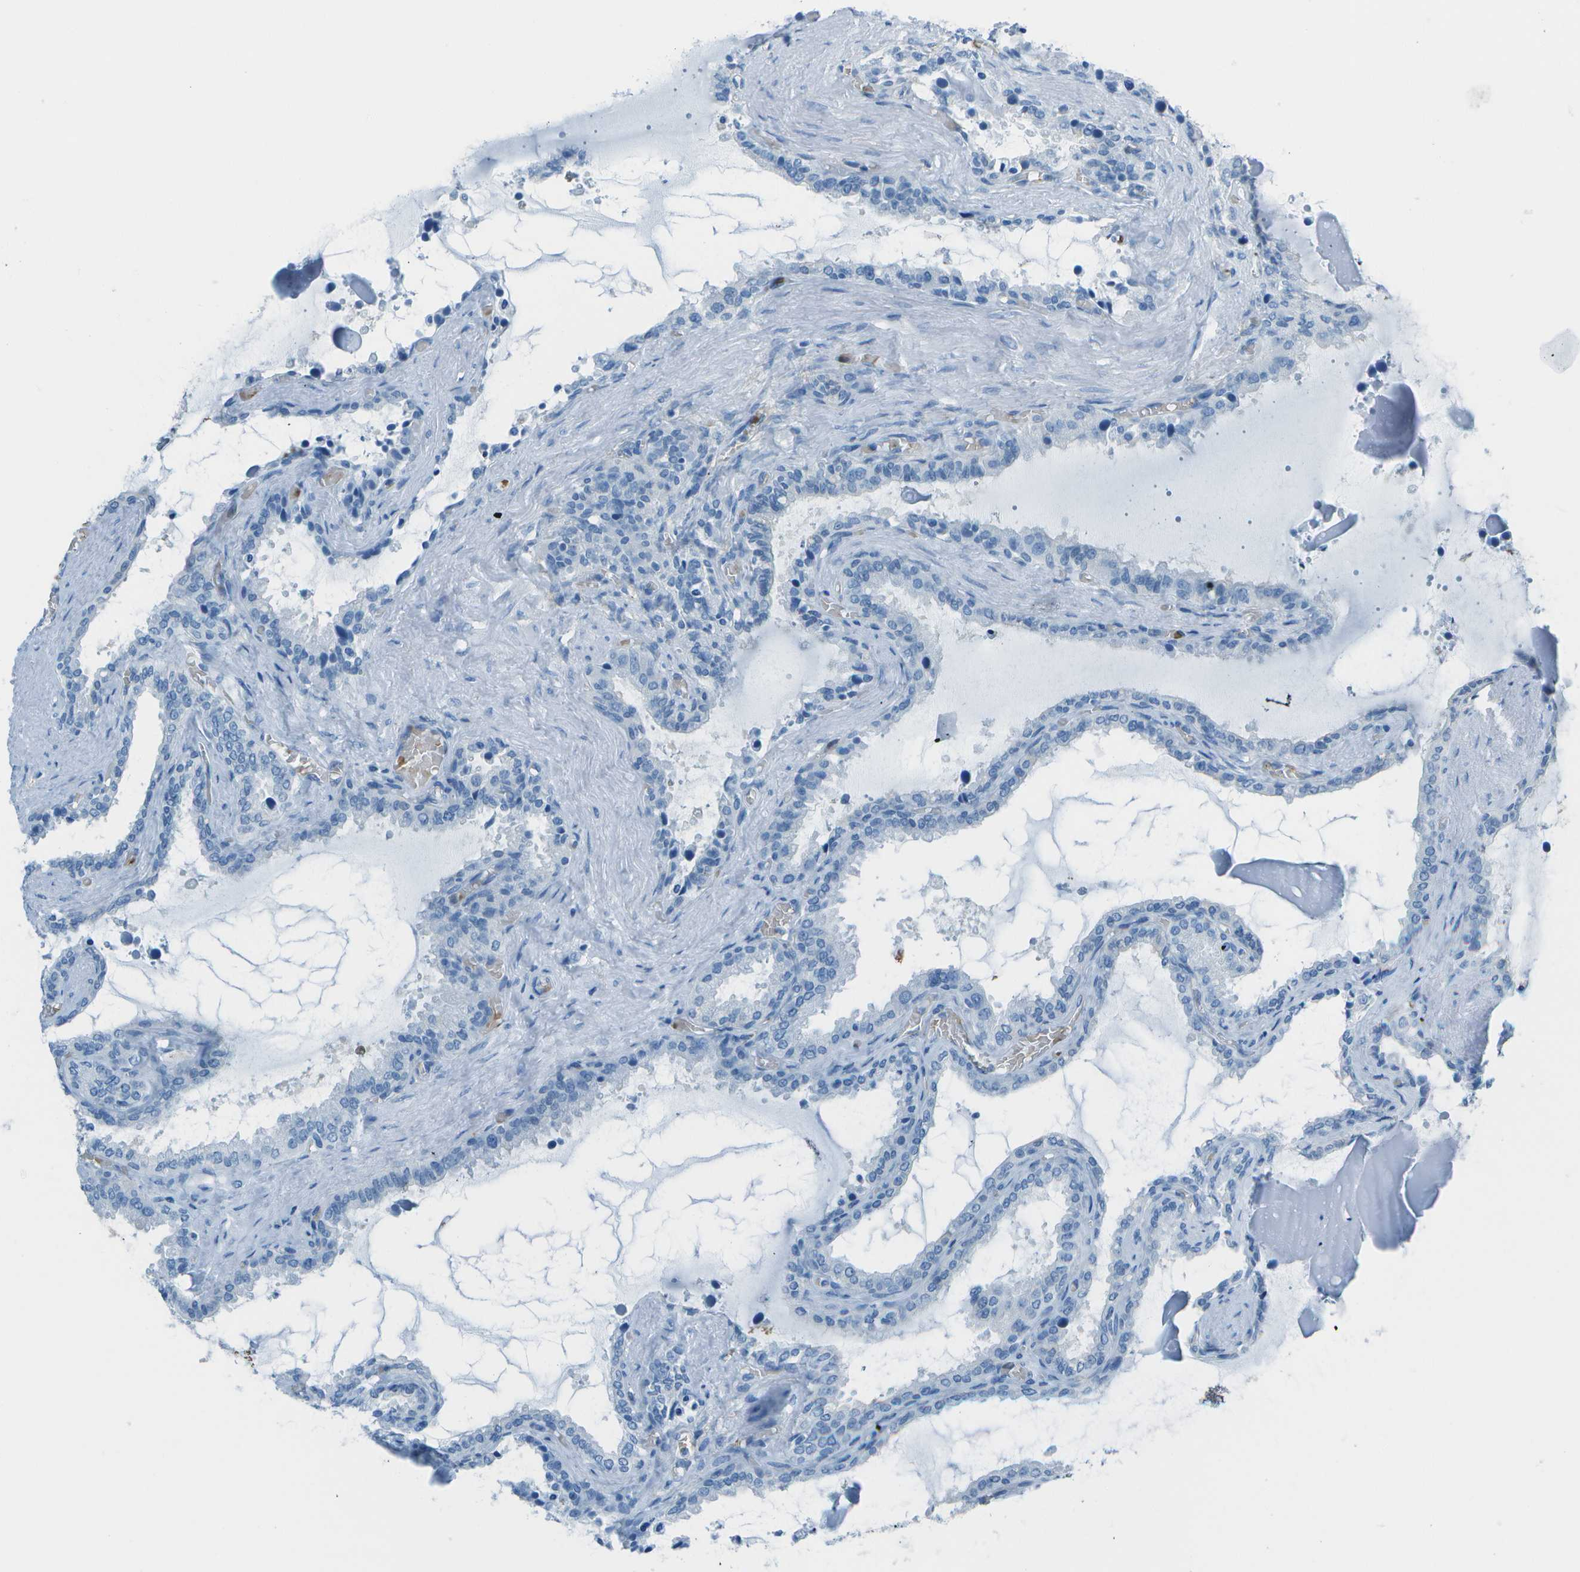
{"staining": {"intensity": "negative", "quantity": "none", "location": "none"}, "tissue": "seminal vesicle", "cell_type": "Glandular cells", "image_type": "normal", "snomed": [{"axis": "morphology", "description": "Normal tissue, NOS"}, {"axis": "topography", "description": "Seminal veicle"}], "caption": "DAB (3,3'-diaminobenzidine) immunohistochemical staining of benign seminal vesicle demonstrates no significant positivity in glandular cells. (Brightfield microscopy of DAB immunohistochemistry at high magnification).", "gene": "ASL", "patient": {"sex": "male", "age": 46}}